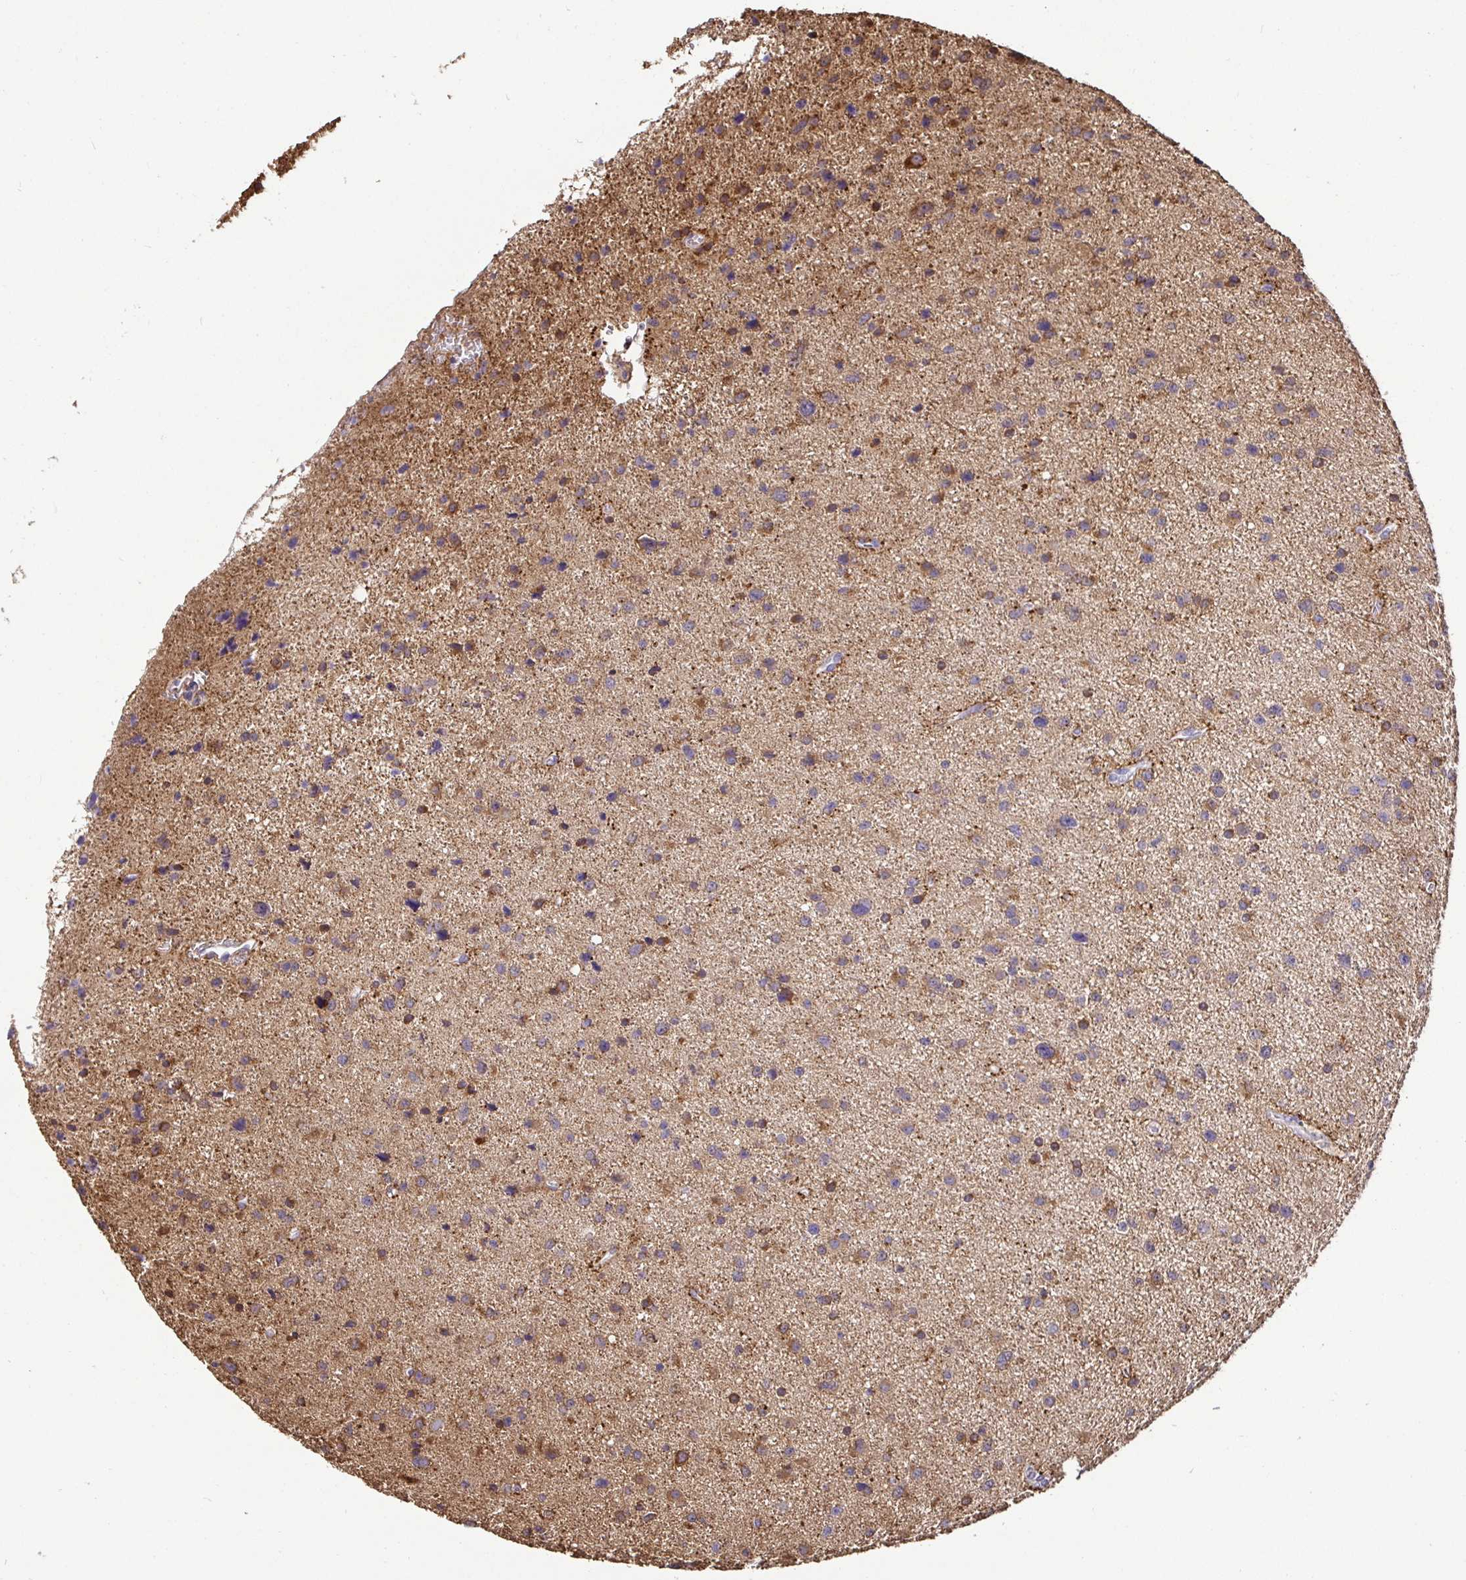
{"staining": {"intensity": "weak", "quantity": "25%-75%", "location": "cytoplasmic/membranous"}, "tissue": "glioma", "cell_type": "Tumor cells", "image_type": "cancer", "snomed": [{"axis": "morphology", "description": "Glioma, malignant, Low grade"}, {"axis": "topography", "description": "Brain"}], "caption": "Human malignant low-grade glioma stained for a protein (brown) reveals weak cytoplasmic/membranous positive staining in about 25%-75% of tumor cells.", "gene": "MAPK8IP3", "patient": {"sex": "female", "age": 55}}